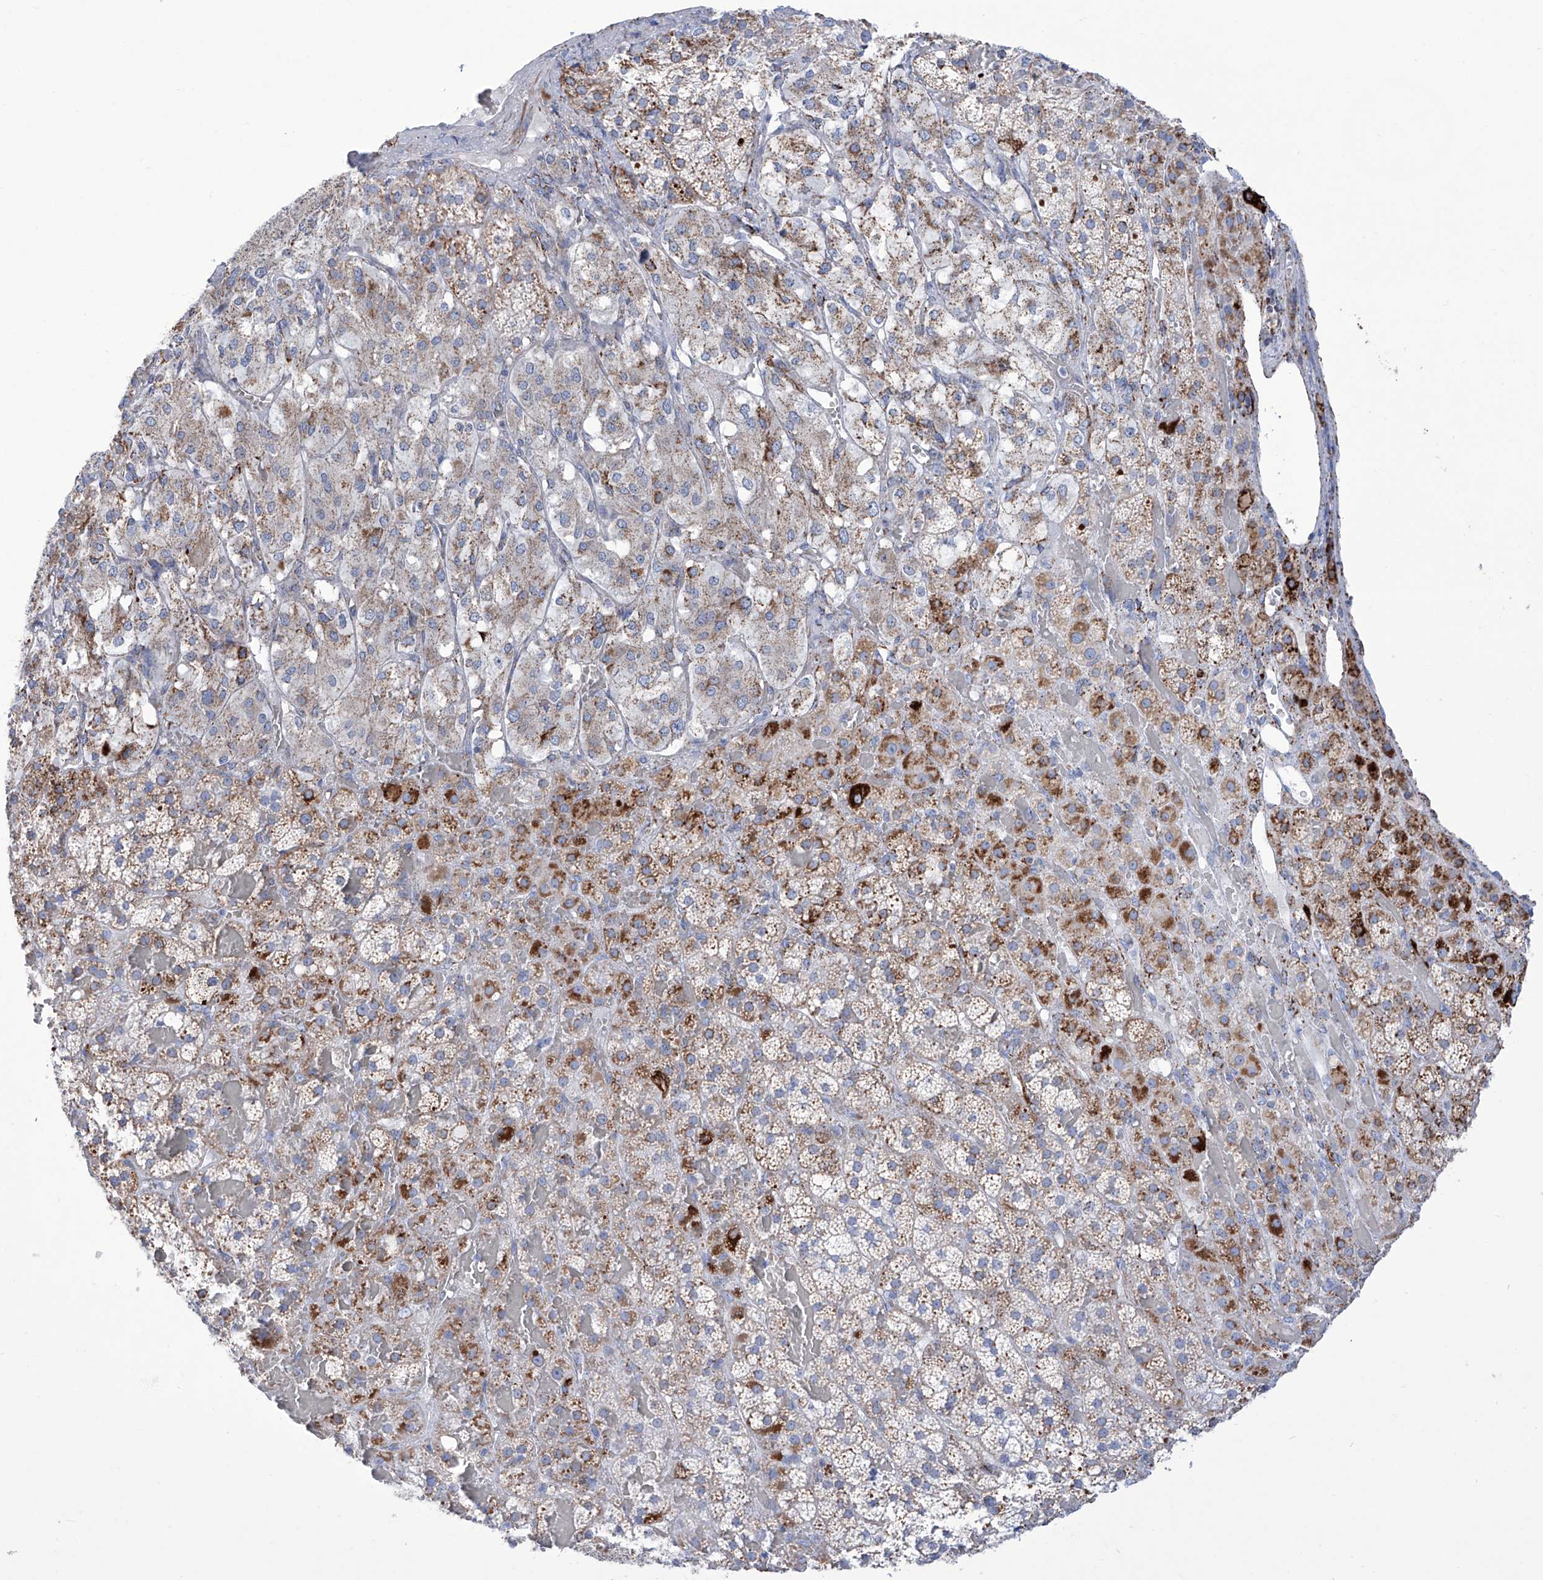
{"staining": {"intensity": "strong", "quantity": "25%-75%", "location": "cytoplasmic/membranous"}, "tissue": "adrenal gland", "cell_type": "Glandular cells", "image_type": "normal", "snomed": [{"axis": "morphology", "description": "Normal tissue, NOS"}, {"axis": "topography", "description": "Adrenal gland"}], "caption": "Adrenal gland was stained to show a protein in brown. There is high levels of strong cytoplasmic/membranous expression in approximately 25%-75% of glandular cells. (DAB (3,3'-diaminobenzidine) = brown stain, brightfield microscopy at high magnification).", "gene": "ALDH6A1", "patient": {"sex": "female", "age": 59}}